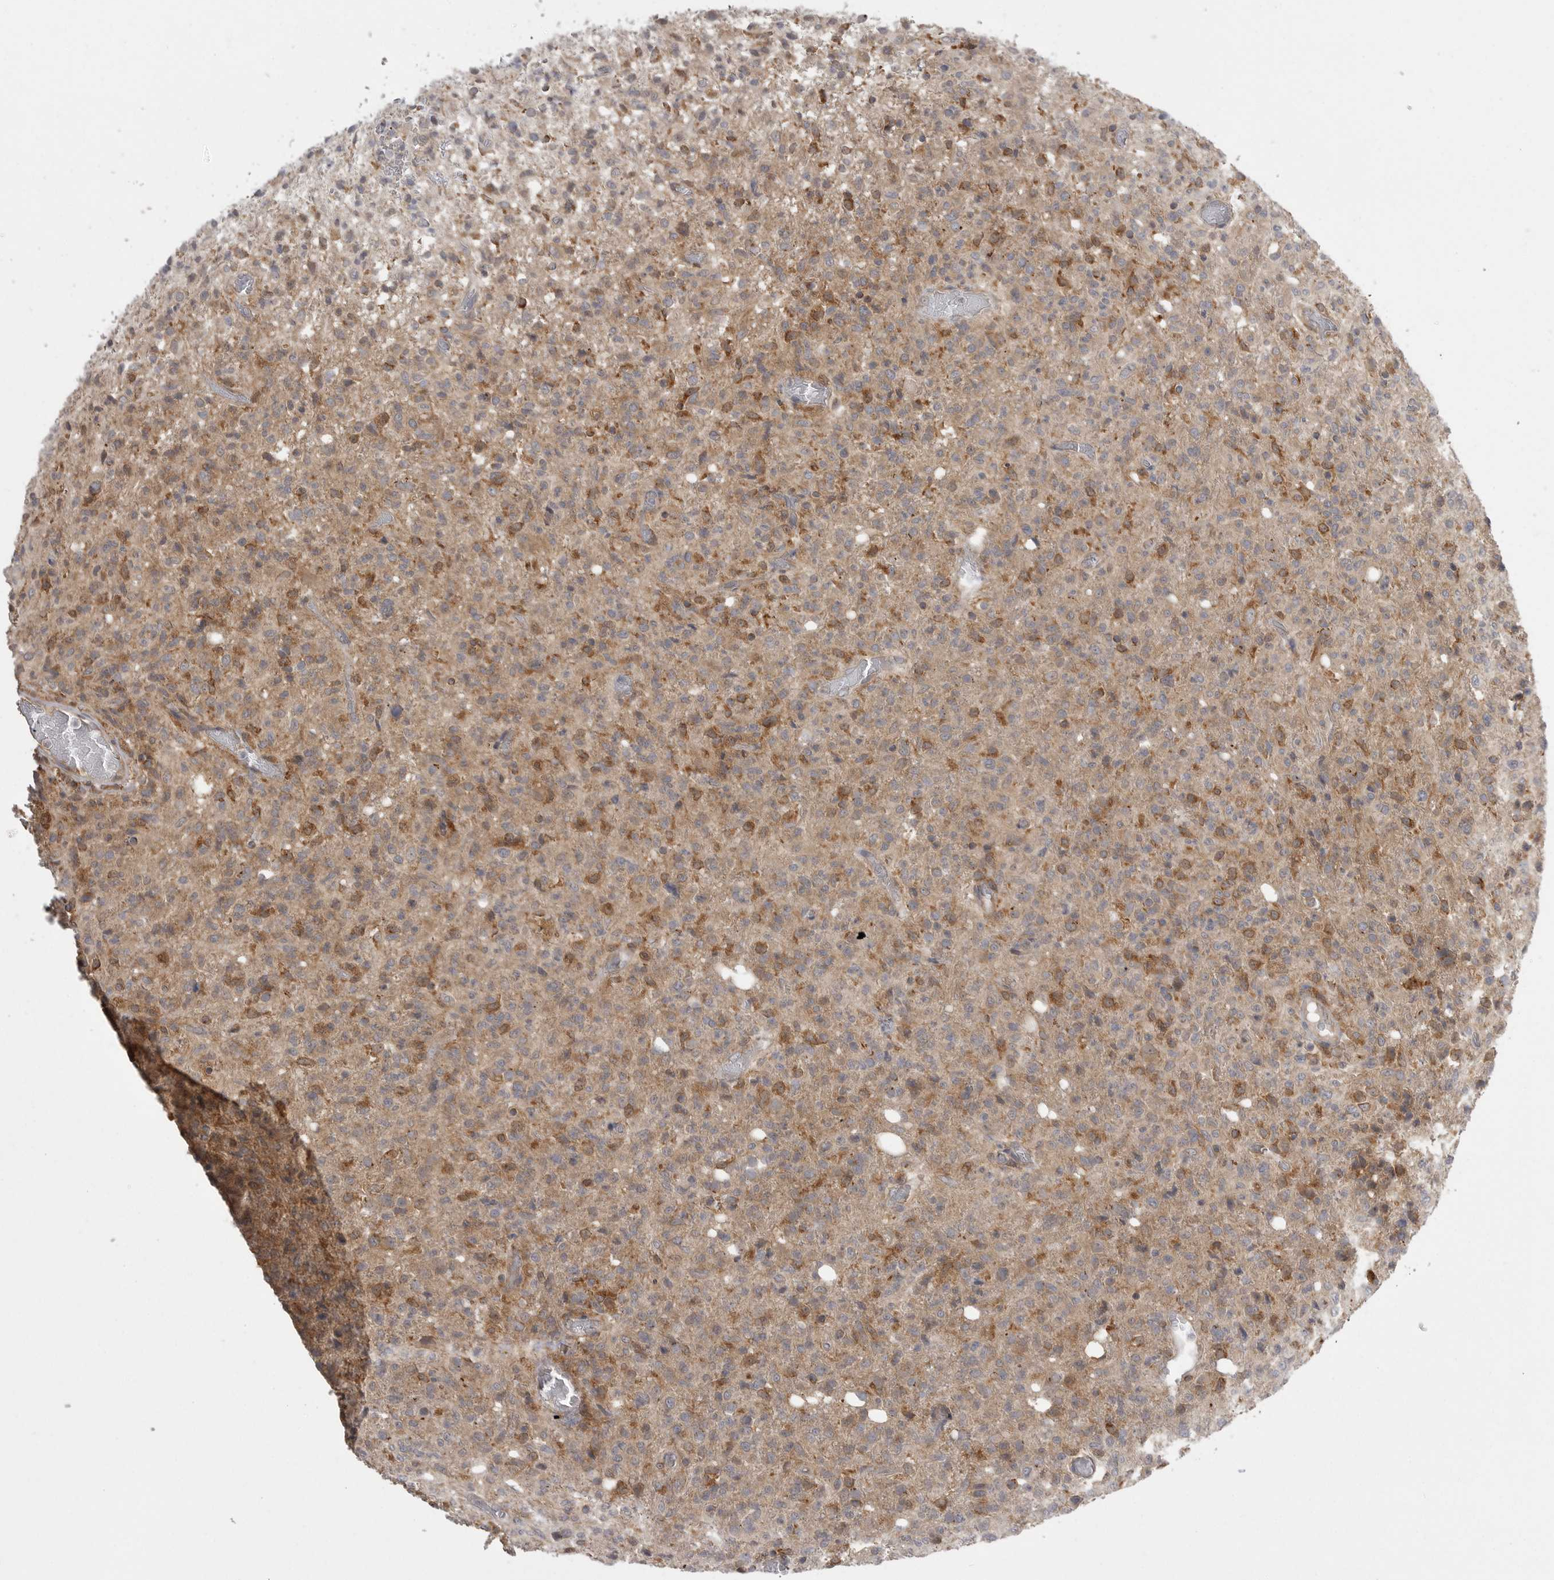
{"staining": {"intensity": "moderate", "quantity": ">75%", "location": "cytoplasmic/membranous"}, "tissue": "glioma", "cell_type": "Tumor cells", "image_type": "cancer", "snomed": [{"axis": "morphology", "description": "Glioma, malignant, High grade"}, {"axis": "topography", "description": "Brain"}], "caption": "Immunohistochemical staining of glioma reveals moderate cytoplasmic/membranous protein positivity in about >75% of tumor cells. (brown staining indicates protein expression, while blue staining denotes nuclei).", "gene": "KYAT3", "patient": {"sex": "female", "age": 57}}